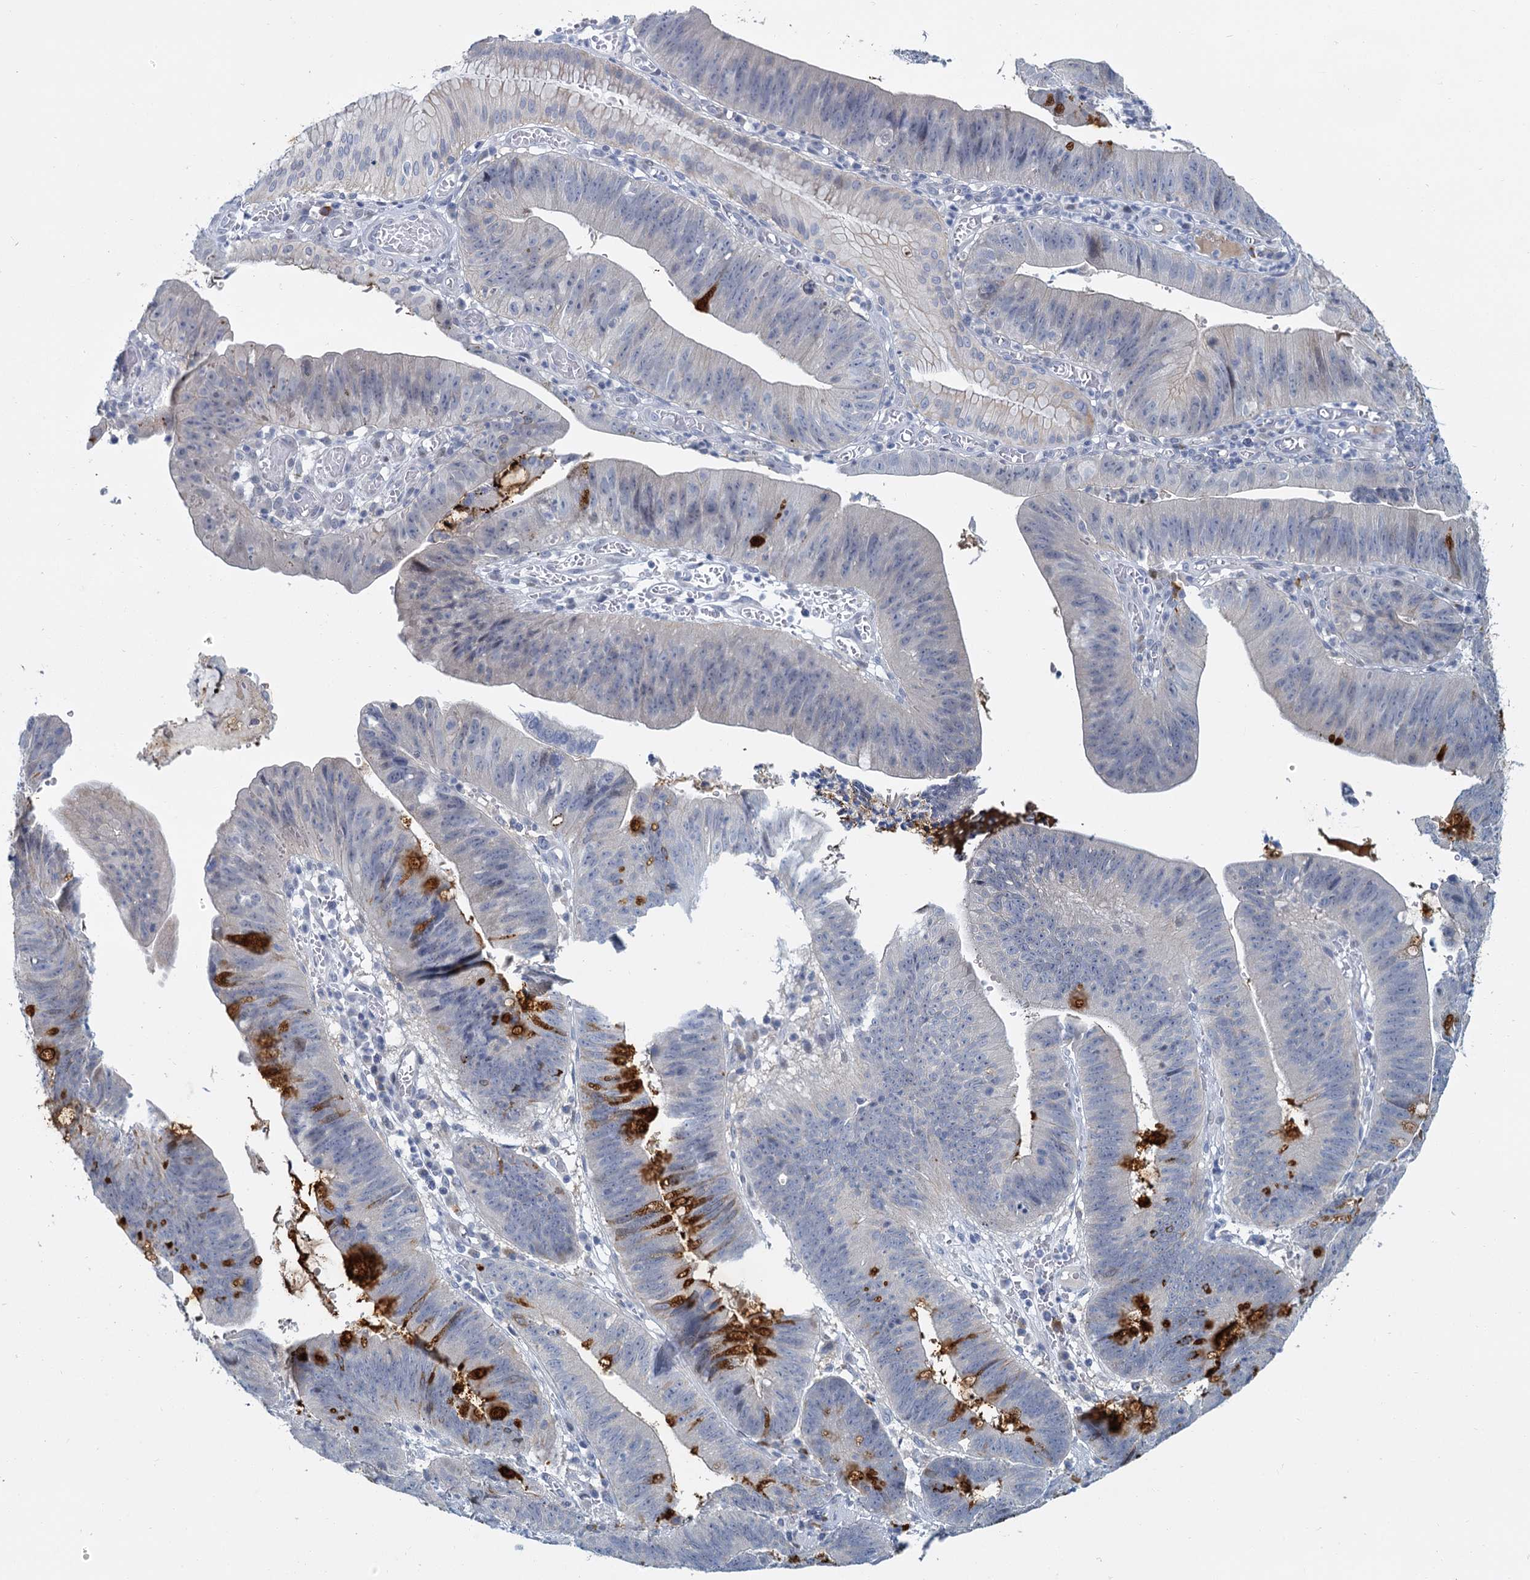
{"staining": {"intensity": "strong", "quantity": "<25%", "location": "cytoplasmic/membranous"}, "tissue": "stomach cancer", "cell_type": "Tumor cells", "image_type": "cancer", "snomed": [{"axis": "morphology", "description": "Adenocarcinoma, NOS"}, {"axis": "topography", "description": "Stomach"}], "caption": "Immunohistochemical staining of stomach adenocarcinoma shows medium levels of strong cytoplasmic/membranous staining in about <25% of tumor cells.", "gene": "ACRBP", "patient": {"sex": "male", "age": 59}}